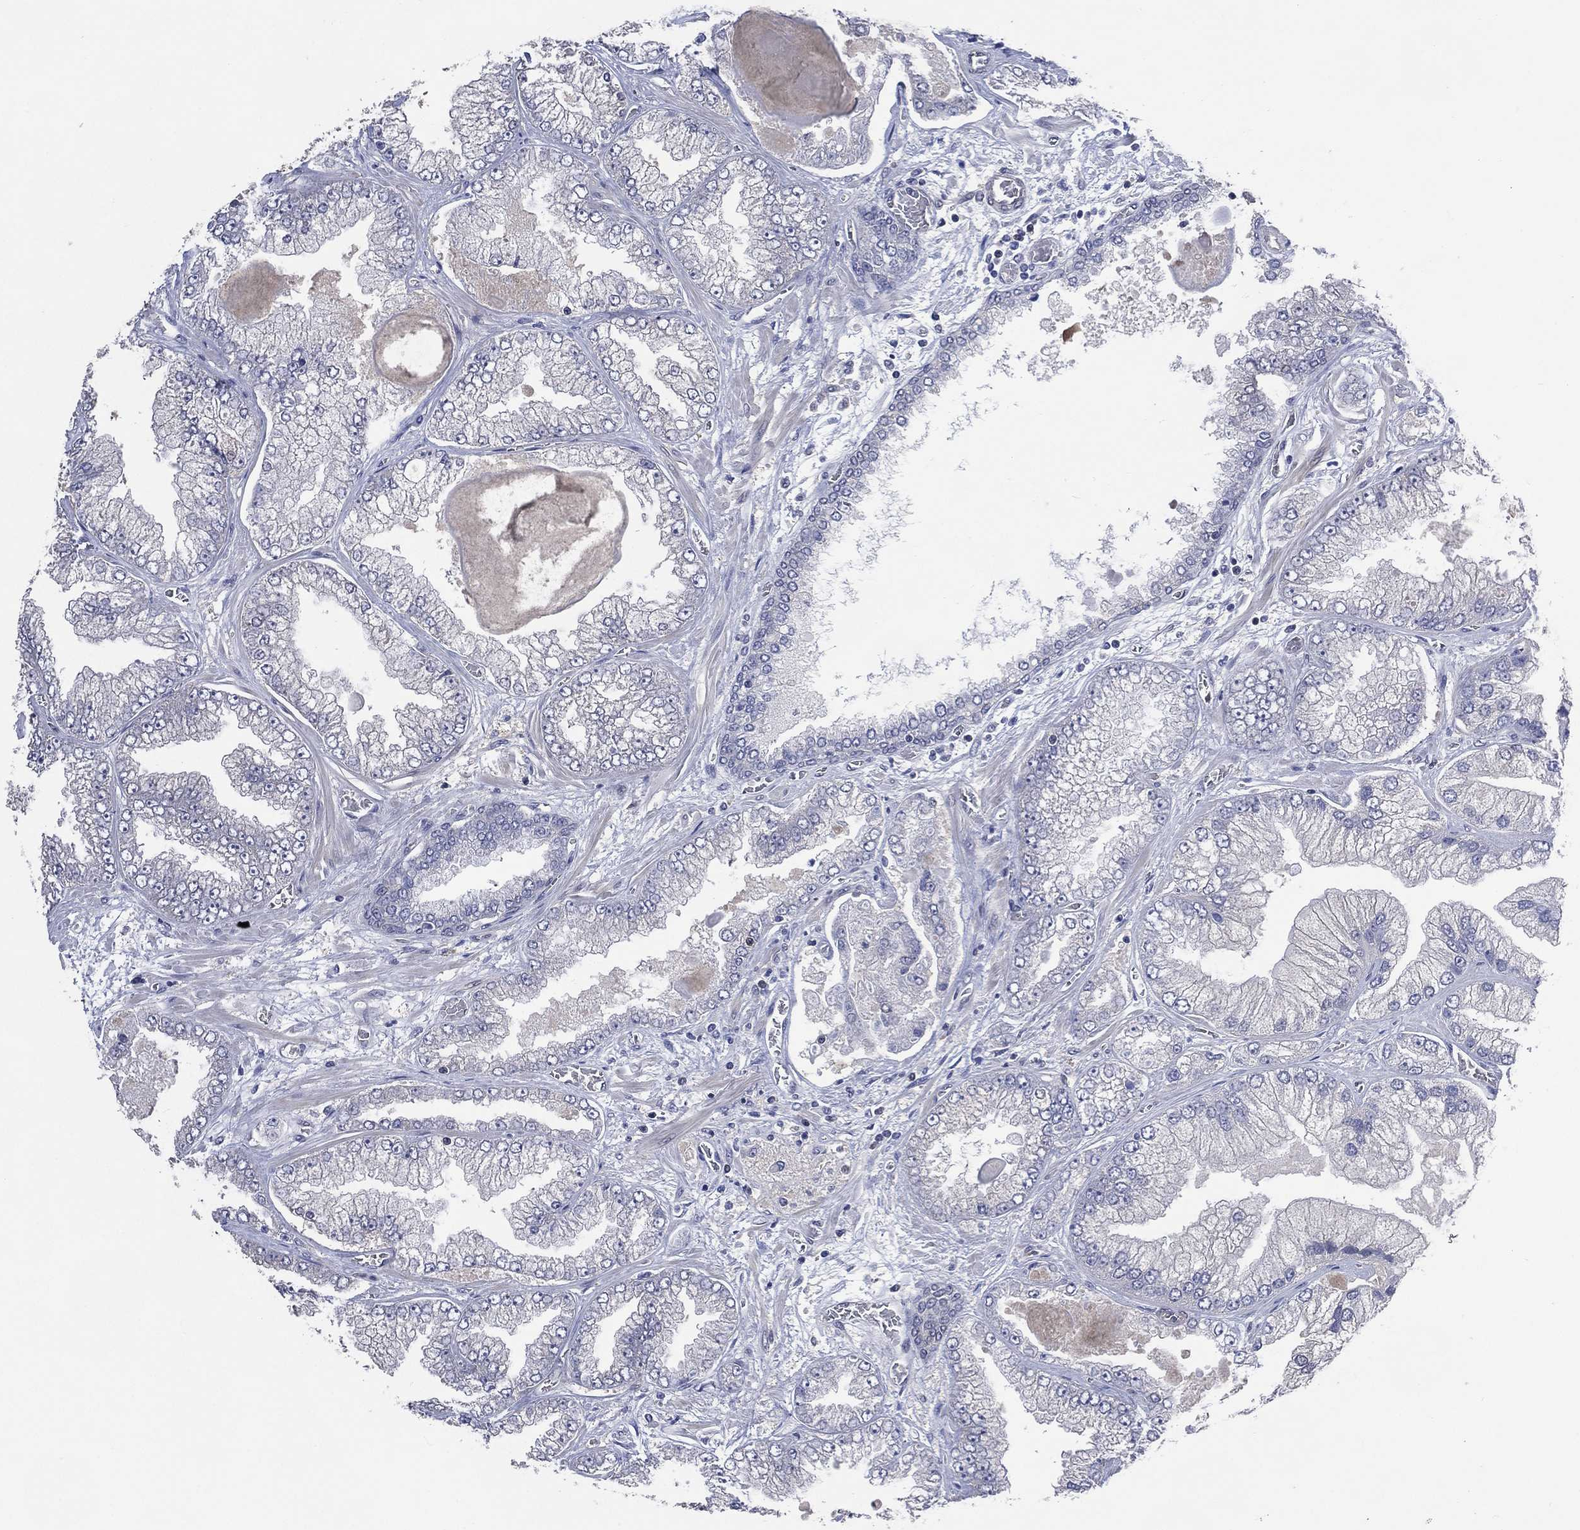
{"staining": {"intensity": "negative", "quantity": "none", "location": "none"}, "tissue": "prostate cancer", "cell_type": "Tumor cells", "image_type": "cancer", "snomed": [{"axis": "morphology", "description": "Adenocarcinoma, Low grade"}, {"axis": "topography", "description": "Prostate"}], "caption": "An immunohistochemistry (IHC) histopathology image of low-grade adenocarcinoma (prostate) is shown. There is no staining in tumor cells of low-grade adenocarcinoma (prostate).", "gene": "AK1", "patient": {"sex": "male", "age": 57}}